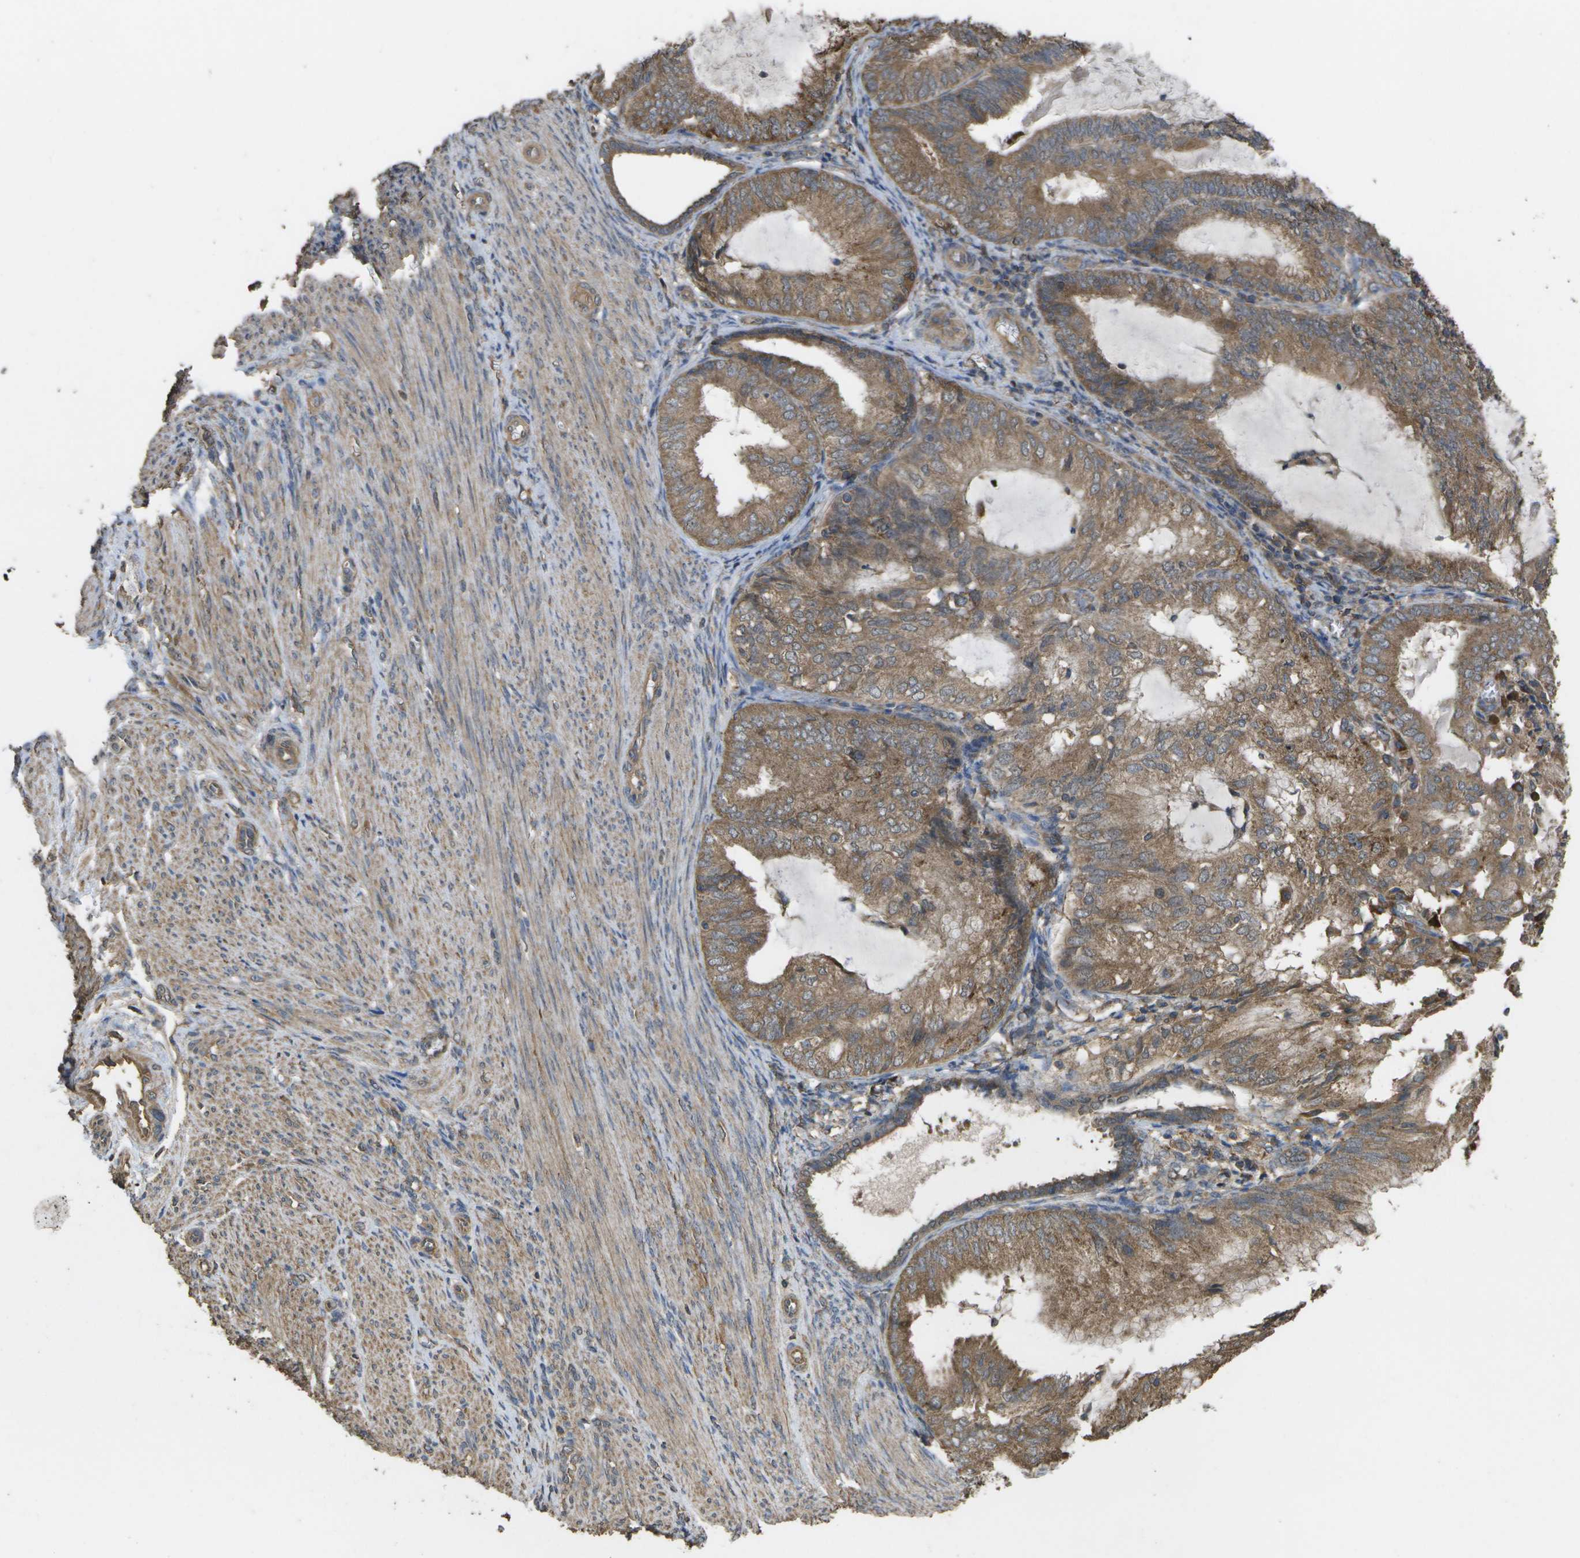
{"staining": {"intensity": "moderate", "quantity": ">75%", "location": "cytoplasmic/membranous"}, "tissue": "endometrial cancer", "cell_type": "Tumor cells", "image_type": "cancer", "snomed": [{"axis": "morphology", "description": "Adenocarcinoma, NOS"}, {"axis": "topography", "description": "Endometrium"}], "caption": "This micrograph shows IHC staining of endometrial cancer (adenocarcinoma), with medium moderate cytoplasmic/membranous staining in about >75% of tumor cells.", "gene": "SACS", "patient": {"sex": "female", "age": 81}}